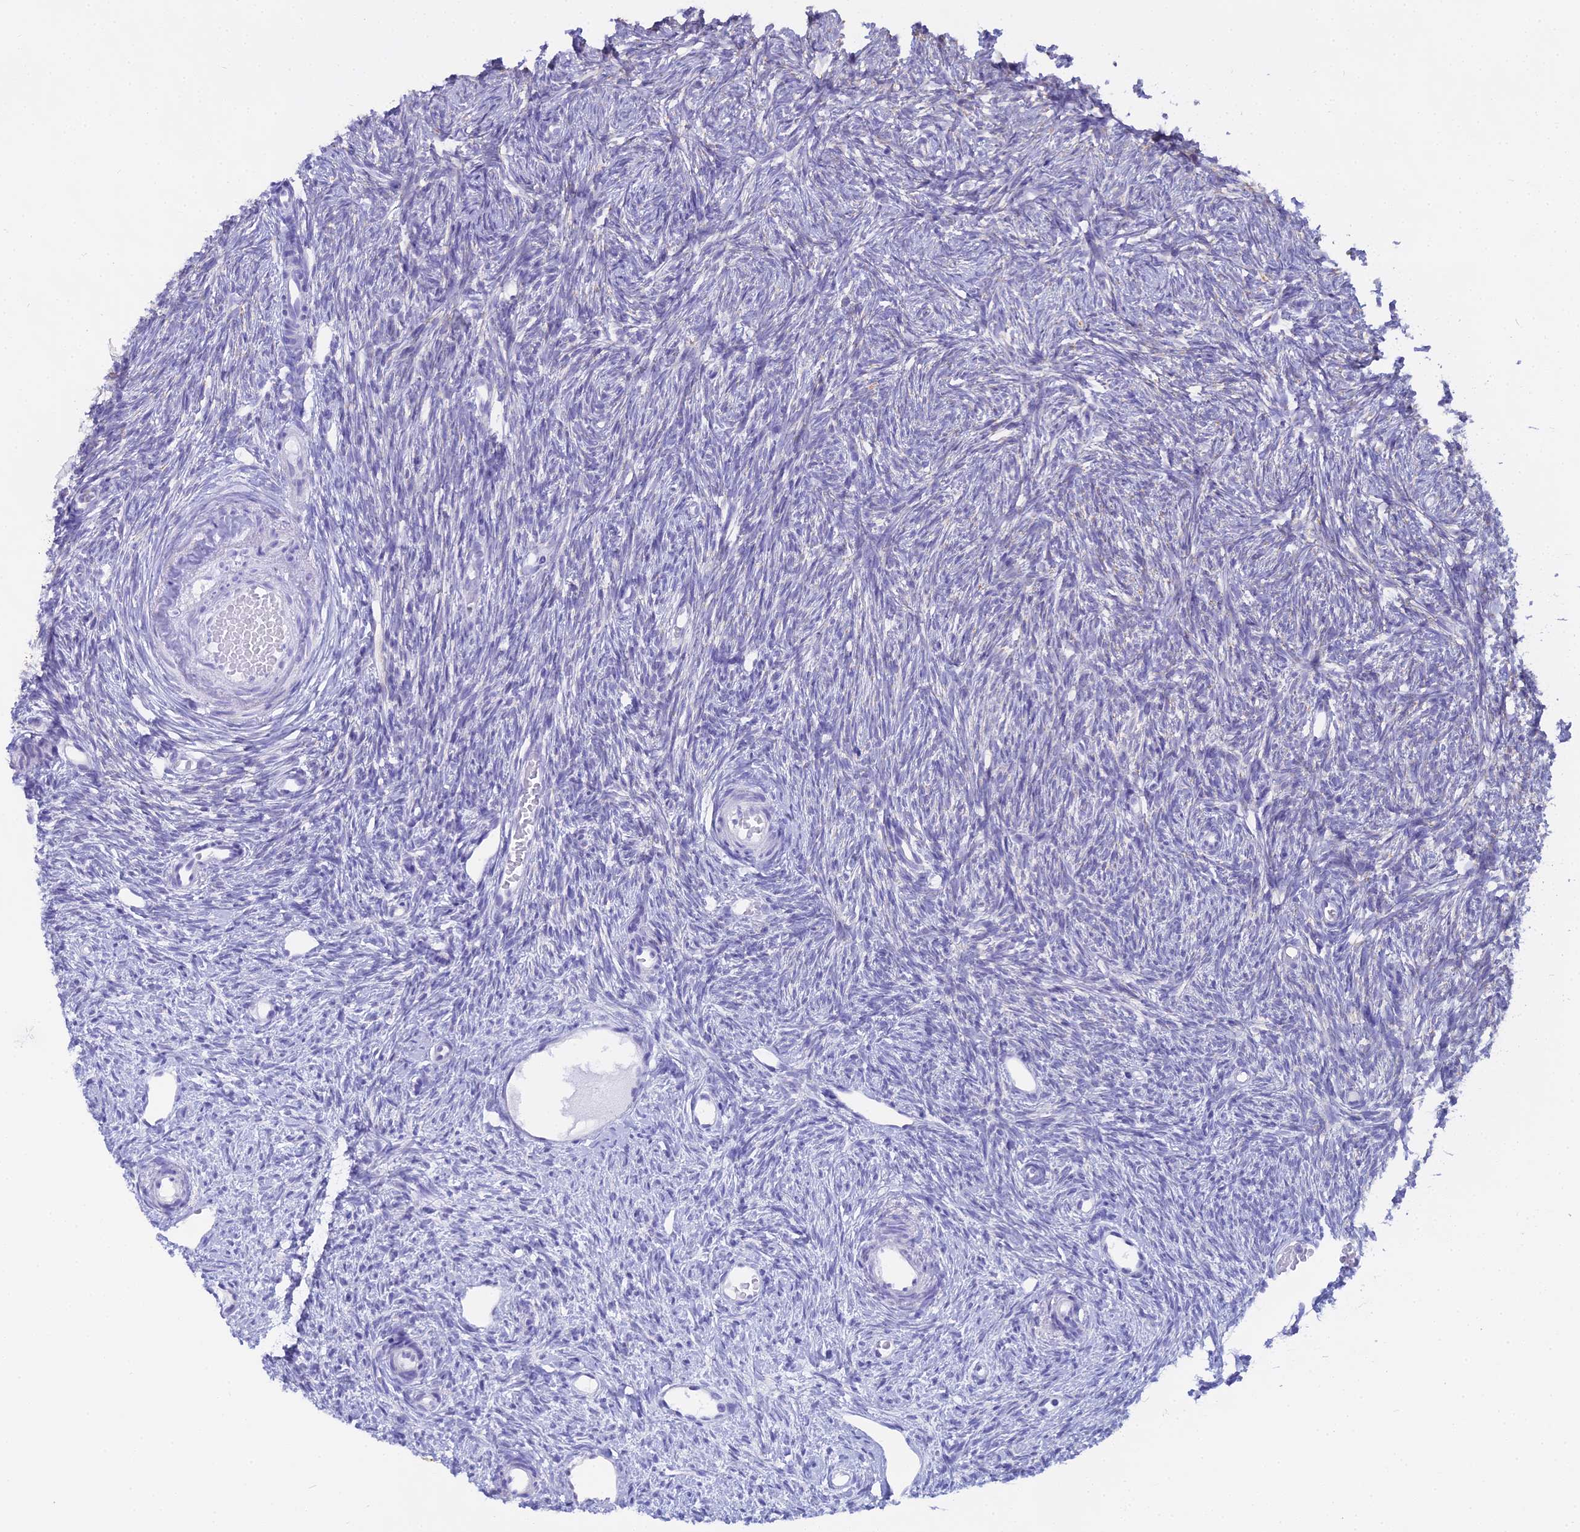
{"staining": {"intensity": "negative", "quantity": "none", "location": "none"}, "tissue": "ovary", "cell_type": "Follicle cells", "image_type": "normal", "snomed": [{"axis": "morphology", "description": "Normal tissue, NOS"}, {"axis": "topography", "description": "Ovary"}], "caption": "The image exhibits no significant expression in follicle cells of ovary. (Stains: DAB (3,3'-diaminobenzidine) immunohistochemistry (IHC) with hematoxylin counter stain, Microscopy: brightfield microscopy at high magnification).", "gene": "CGB1", "patient": {"sex": "female", "age": 51}}